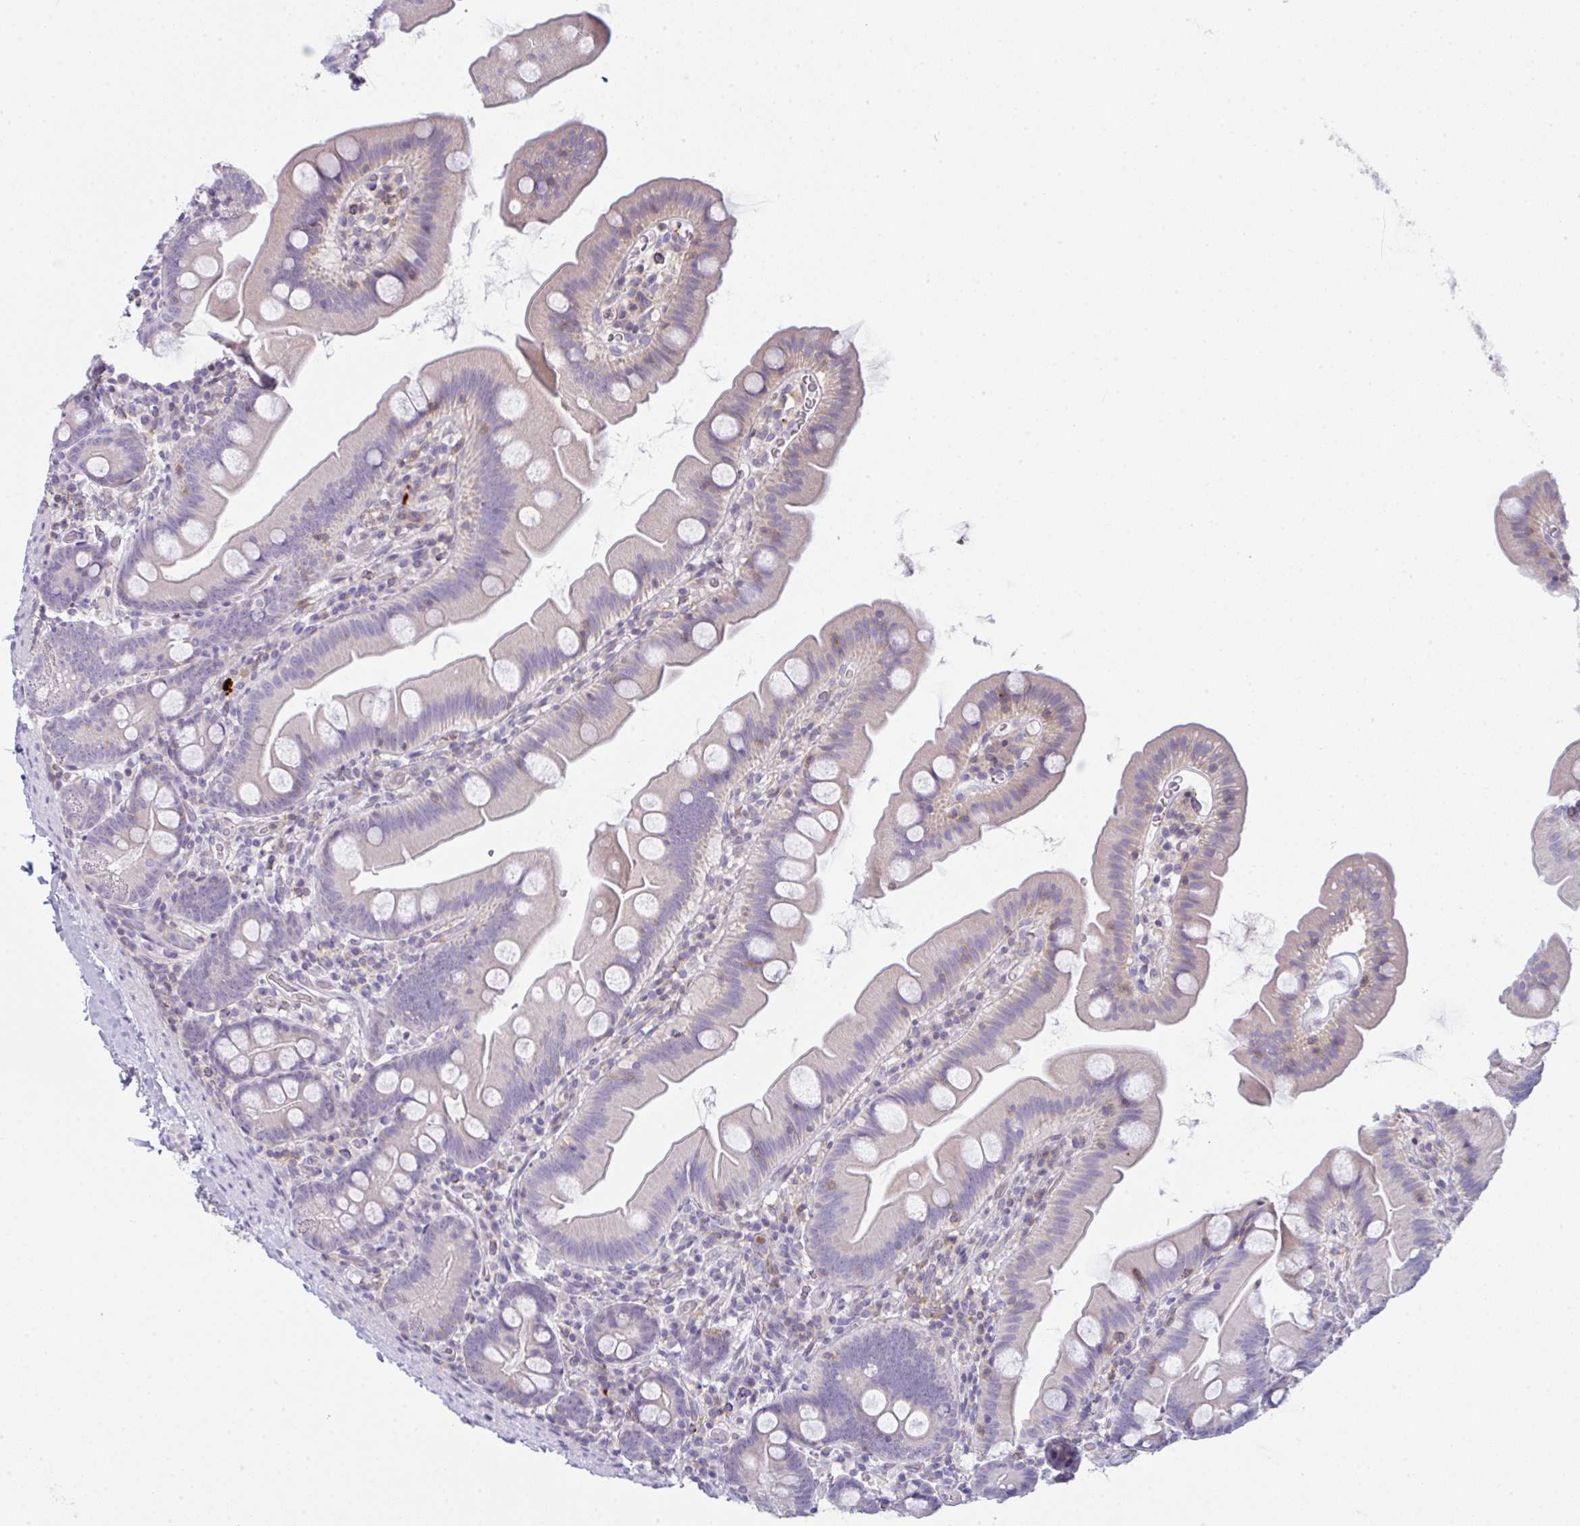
{"staining": {"intensity": "negative", "quantity": "none", "location": "none"}, "tissue": "small intestine", "cell_type": "Glandular cells", "image_type": "normal", "snomed": [{"axis": "morphology", "description": "Normal tissue, NOS"}, {"axis": "topography", "description": "Small intestine"}], "caption": "IHC image of normal small intestine: small intestine stained with DAB demonstrates no significant protein staining in glandular cells.", "gene": "CD80", "patient": {"sex": "female", "age": 68}}